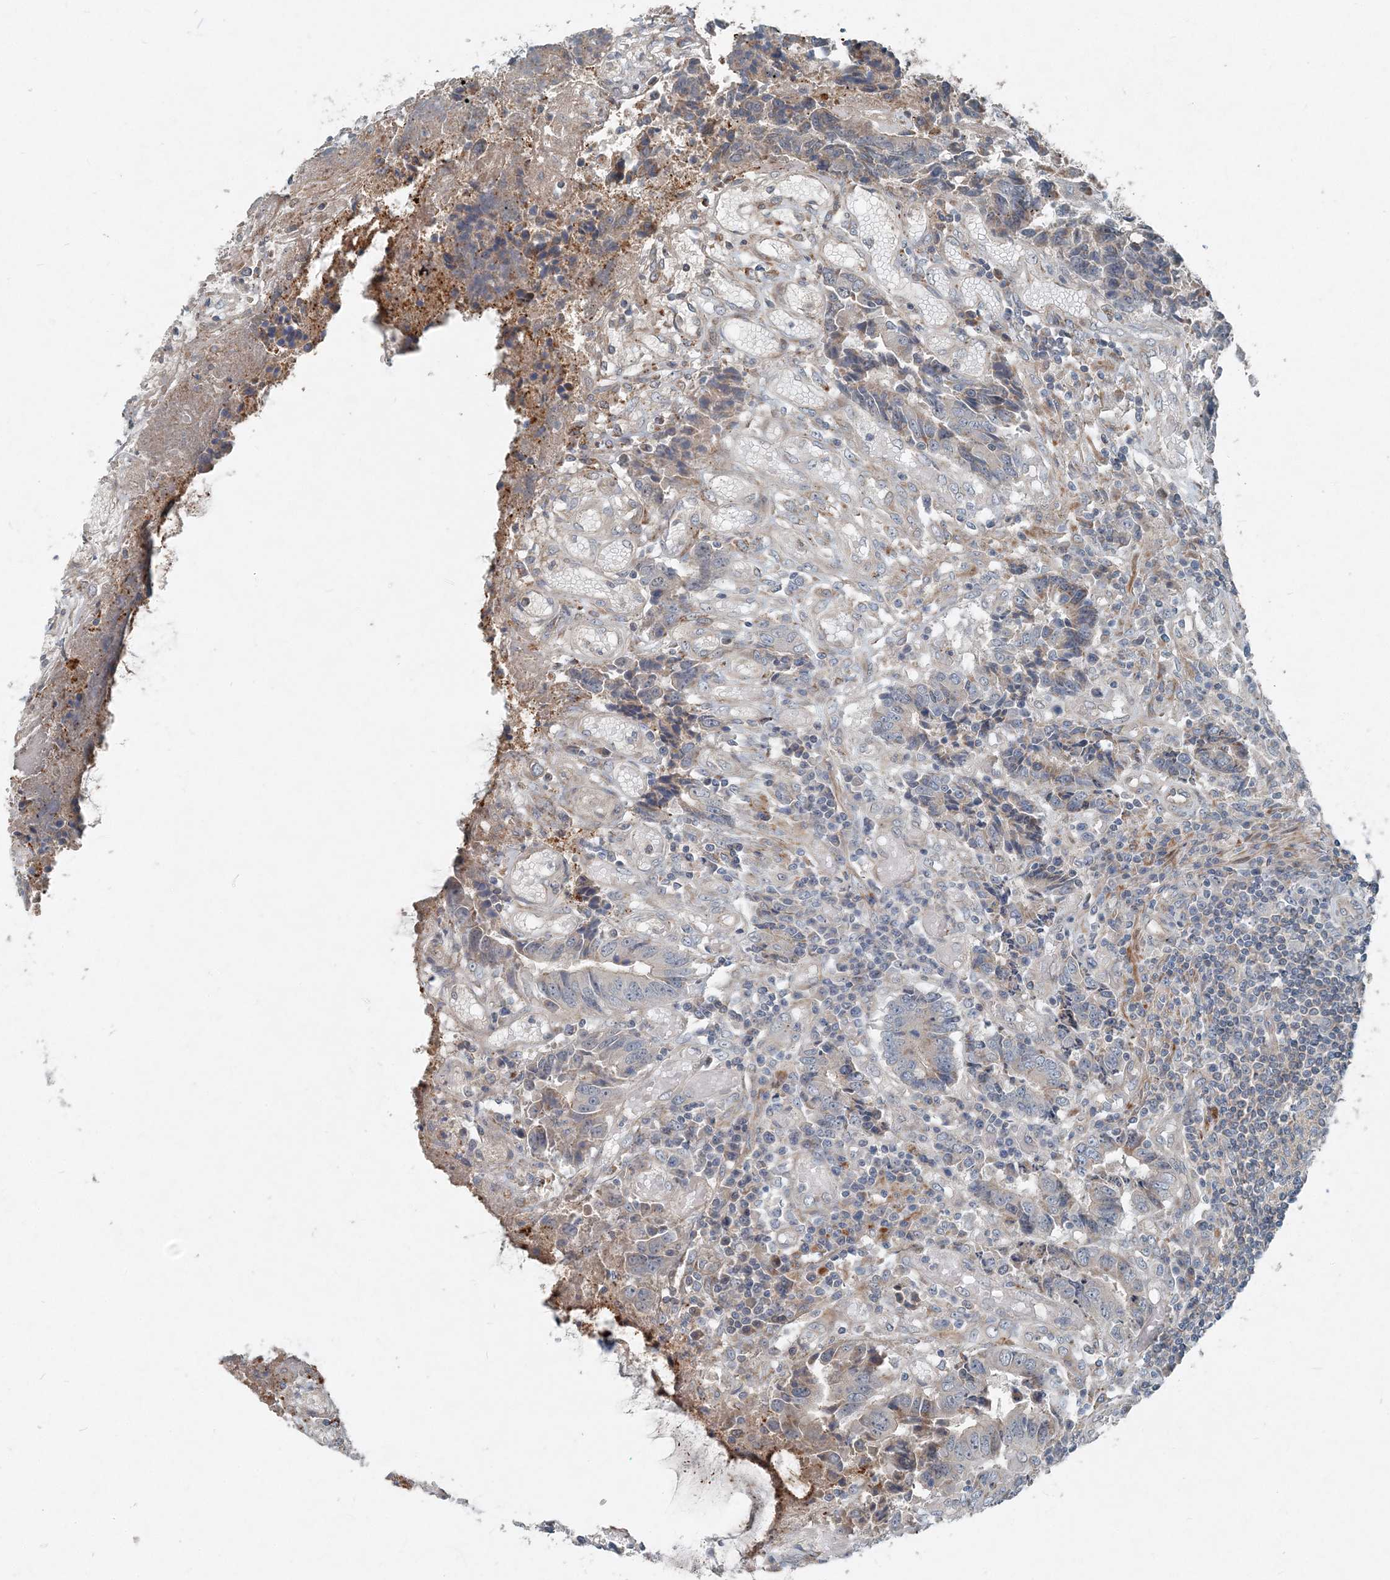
{"staining": {"intensity": "weak", "quantity": "<25%", "location": "cytoplasmic/membranous"}, "tissue": "colorectal cancer", "cell_type": "Tumor cells", "image_type": "cancer", "snomed": [{"axis": "morphology", "description": "Adenocarcinoma, NOS"}, {"axis": "topography", "description": "Rectum"}], "caption": "The micrograph exhibits no staining of tumor cells in colorectal cancer (adenocarcinoma). (DAB (3,3'-diaminobenzidine) immunohistochemistry, high magnification).", "gene": "INTU", "patient": {"sex": "male", "age": 84}}